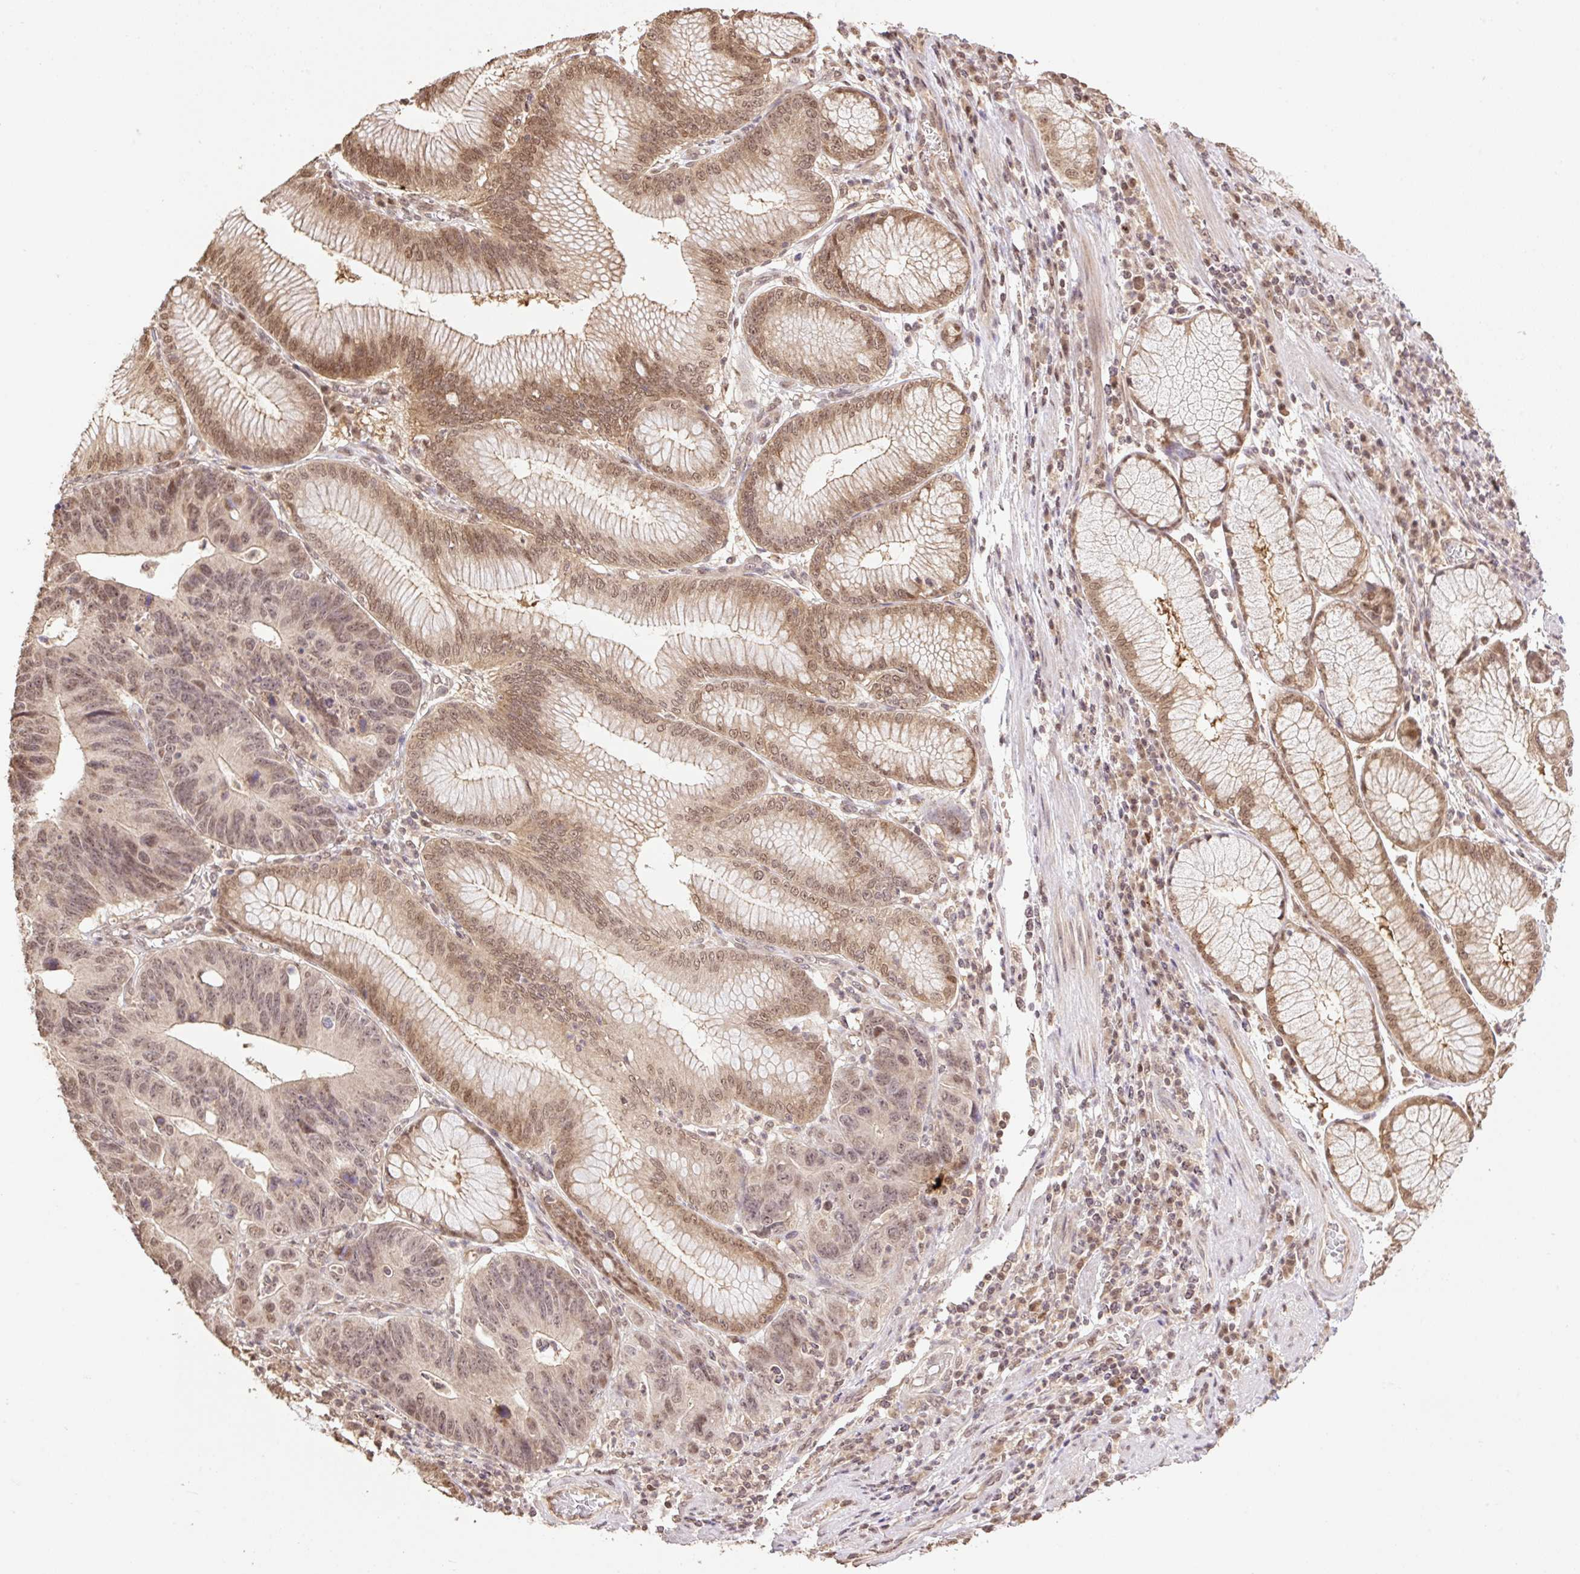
{"staining": {"intensity": "moderate", "quantity": ">75%", "location": "nuclear"}, "tissue": "stomach cancer", "cell_type": "Tumor cells", "image_type": "cancer", "snomed": [{"axis": "morphology", "description": "Adenocarcinoma, NOS"}, {"axis": "topography", "description": "Stomach"}], "caption": "Protein expression analysis of human stomach adenocarcinoma reveals moderate nuclear staining in approximately >75% of tumor cells.", "gene": "VPS25", "patient": {"sex": "male", "age": 59}}